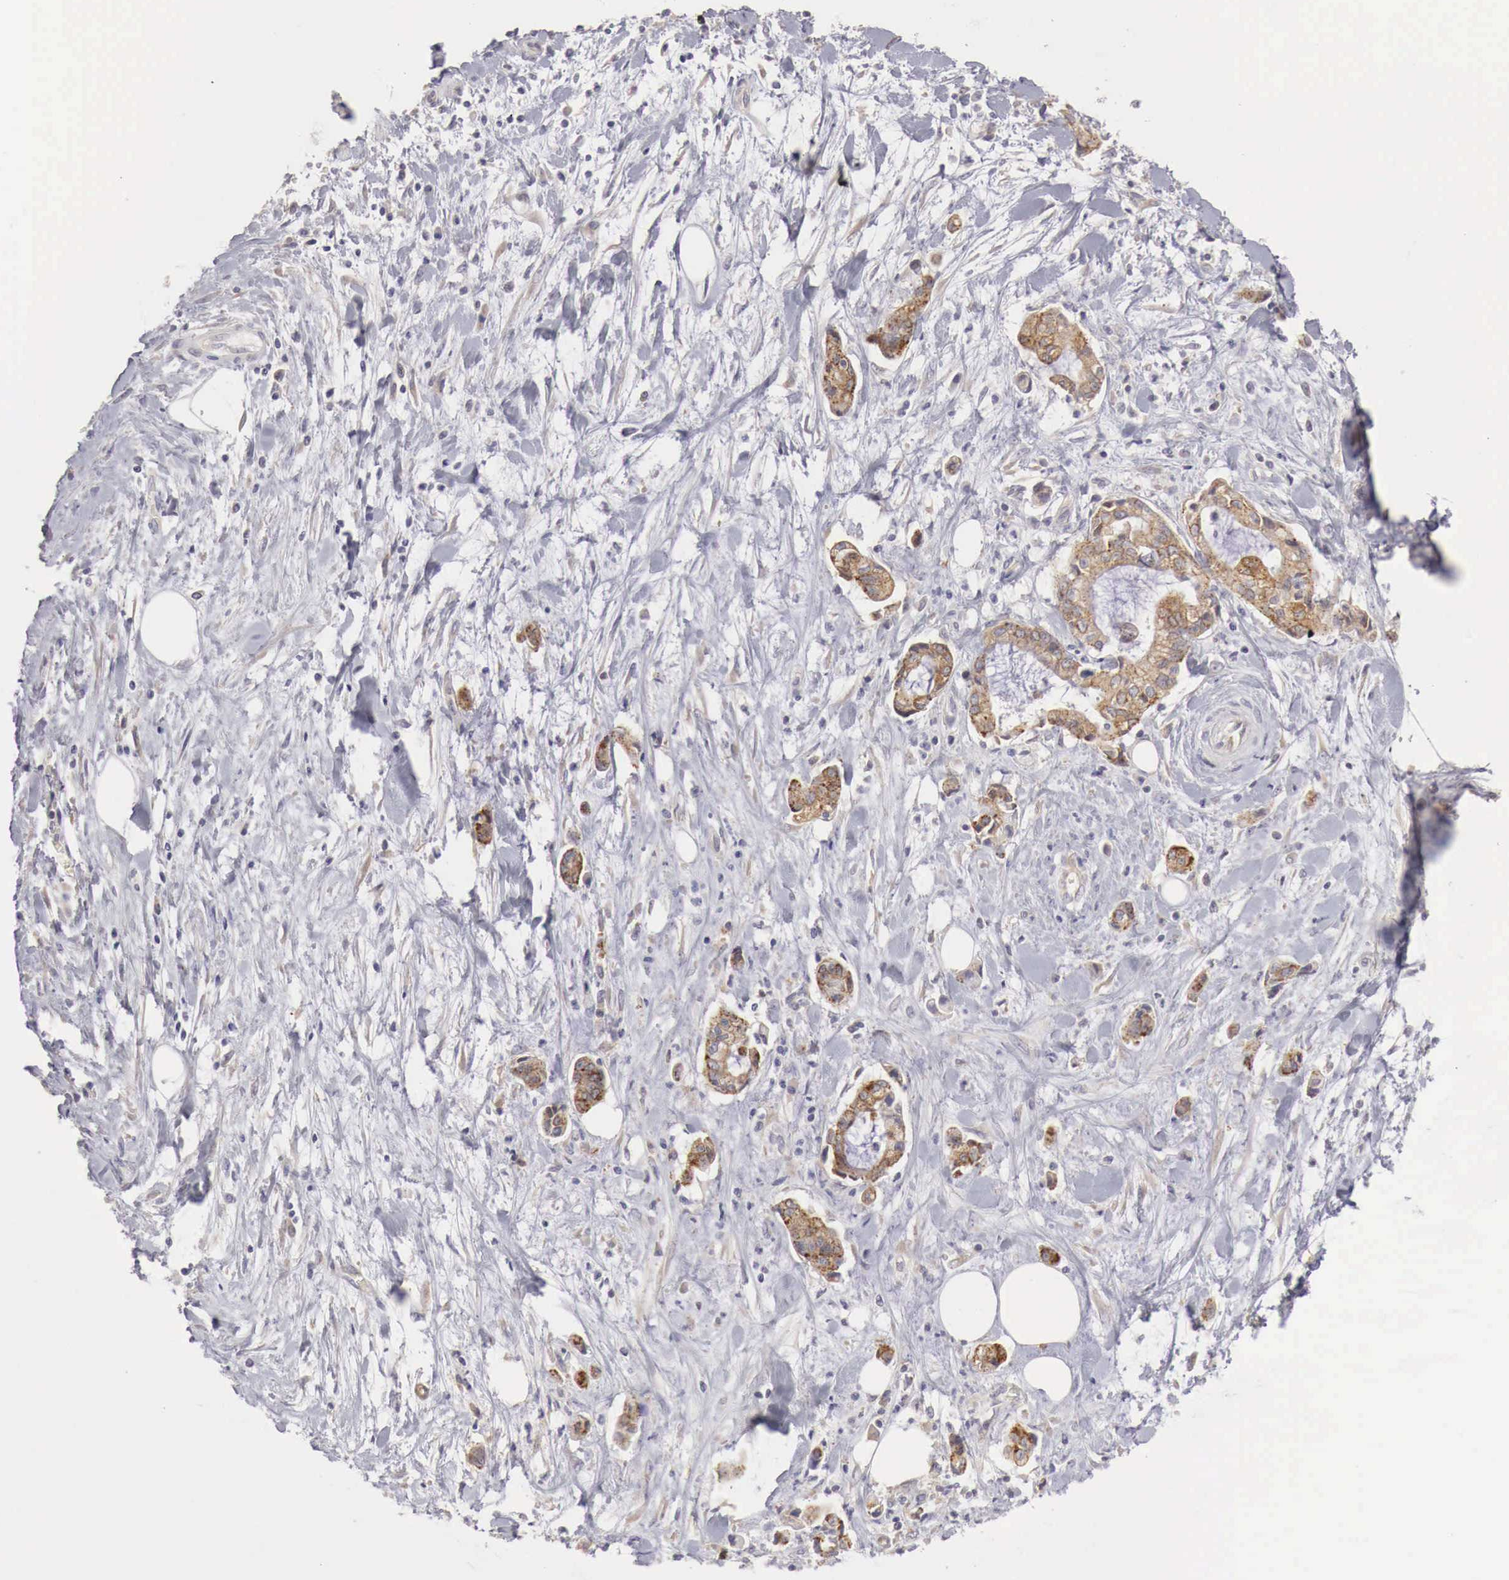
{"staining": {"intensity": "moderate", "quantity": ">75%", "location": "cytoplasmic/membranous"}, "tissue": "liver cancer", "cell_type": "Tumor cells", "image_type": "cancer", "snomed": [{"axis": "morphology", "description": "Cholangiocarcinoma"}, {"axis": "topography", "description": "Liver"}], "caption": "DAB immunohistochemical staining of human liver cancer demonstrates moderate cytoplasmic/membranous protein staining in approximately >75% of tumor cells.", "gene": "NSDHL", "patient": {"sex": "male", "age": 57}}